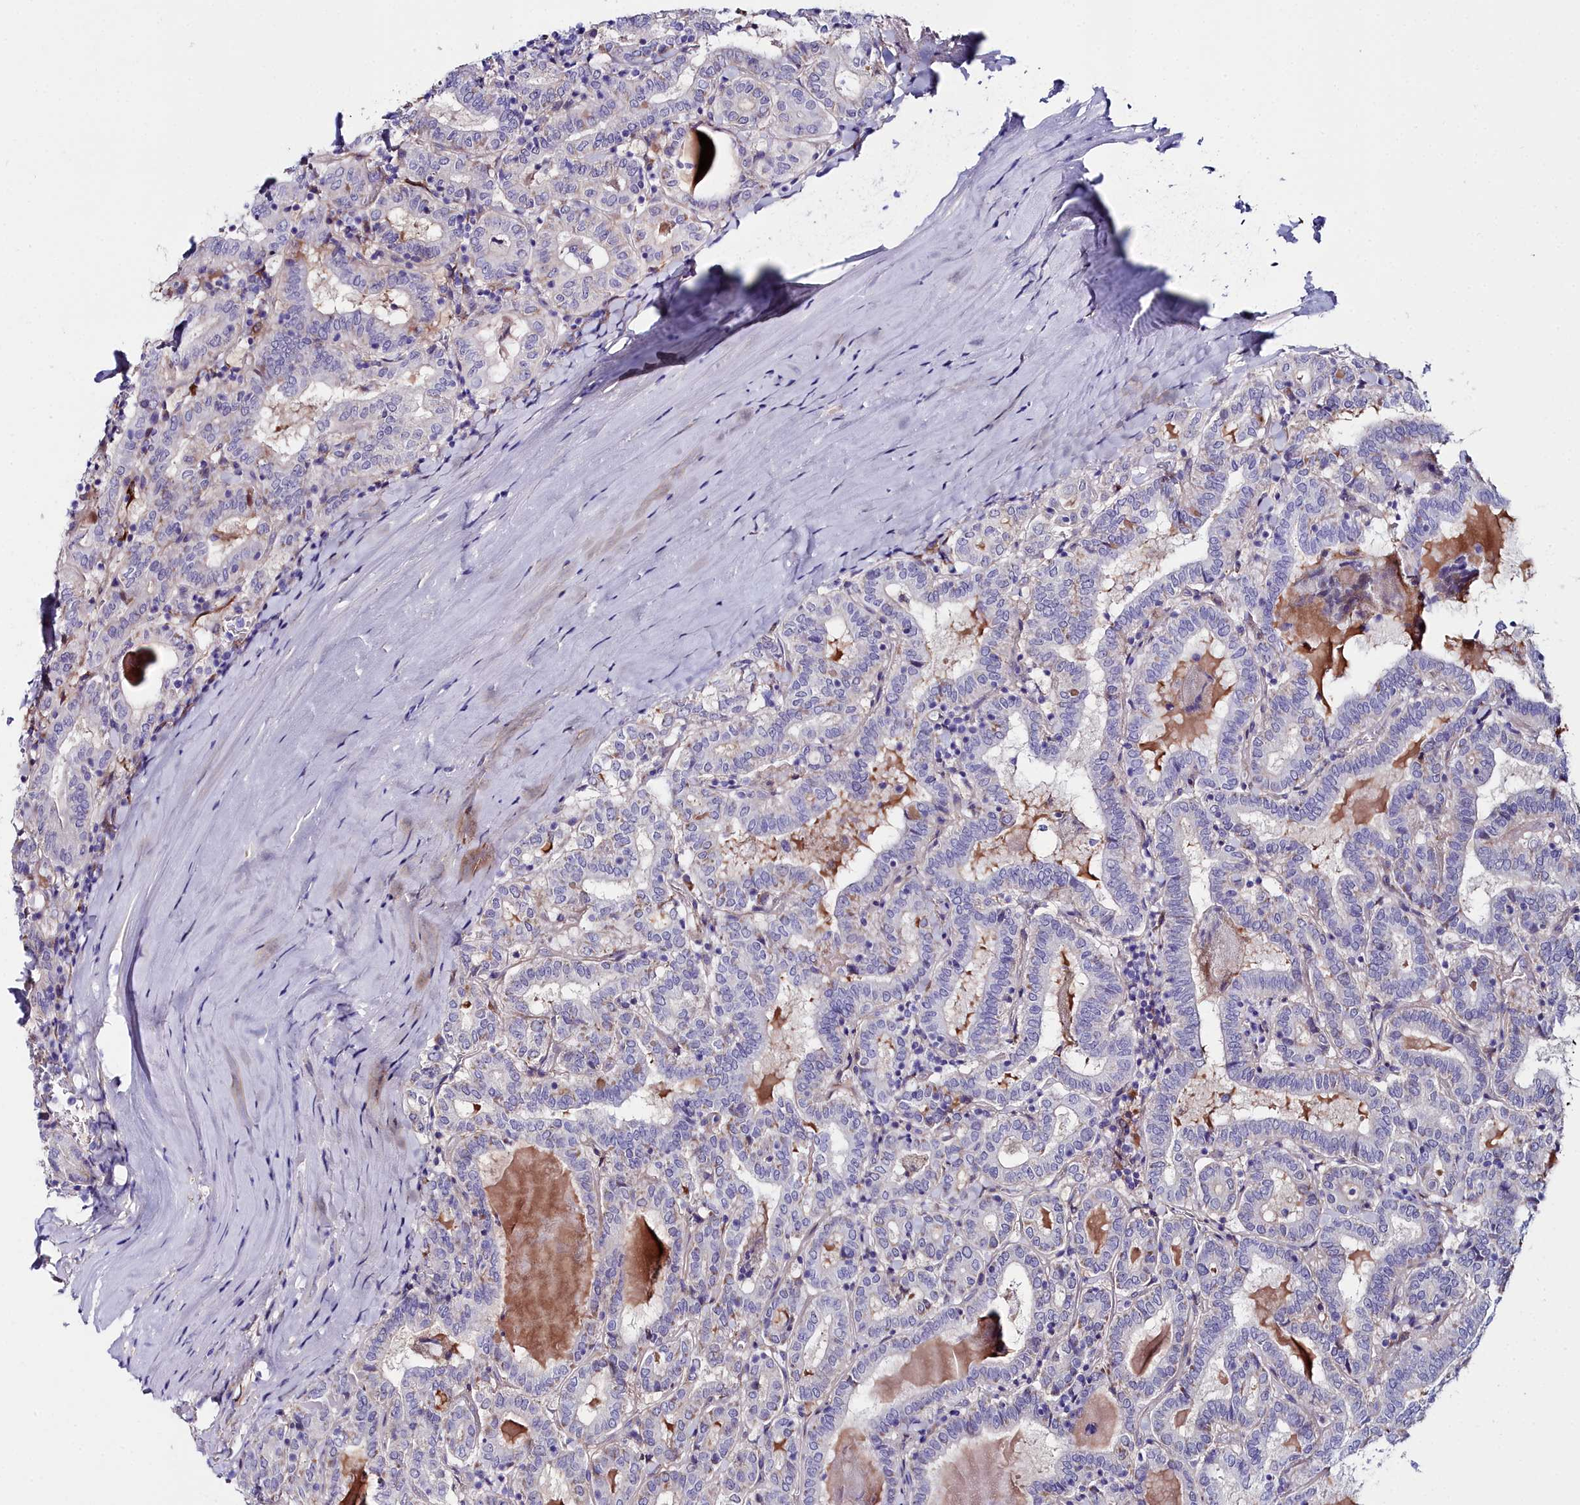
{"staining": {"intensity": "negative", "quantity": "none", "location": "none"}, "tissue": "thyroid cancer", "cell_type": "Tumor cells", "image_type": "cancer", "snomed": [{"axis": "morphology", "description": "Papillary adenocarcinoma, NOS"}, {"axis": "topography", "description": "Thyroid gland"}], "caption": "Immunohistochemistry of papillary adenocarcinoma (thyroid) demonstrates no positivity in tumor cells.", "gene": "SLC49A3", "patient": {"sex": "female", "age": 72}}